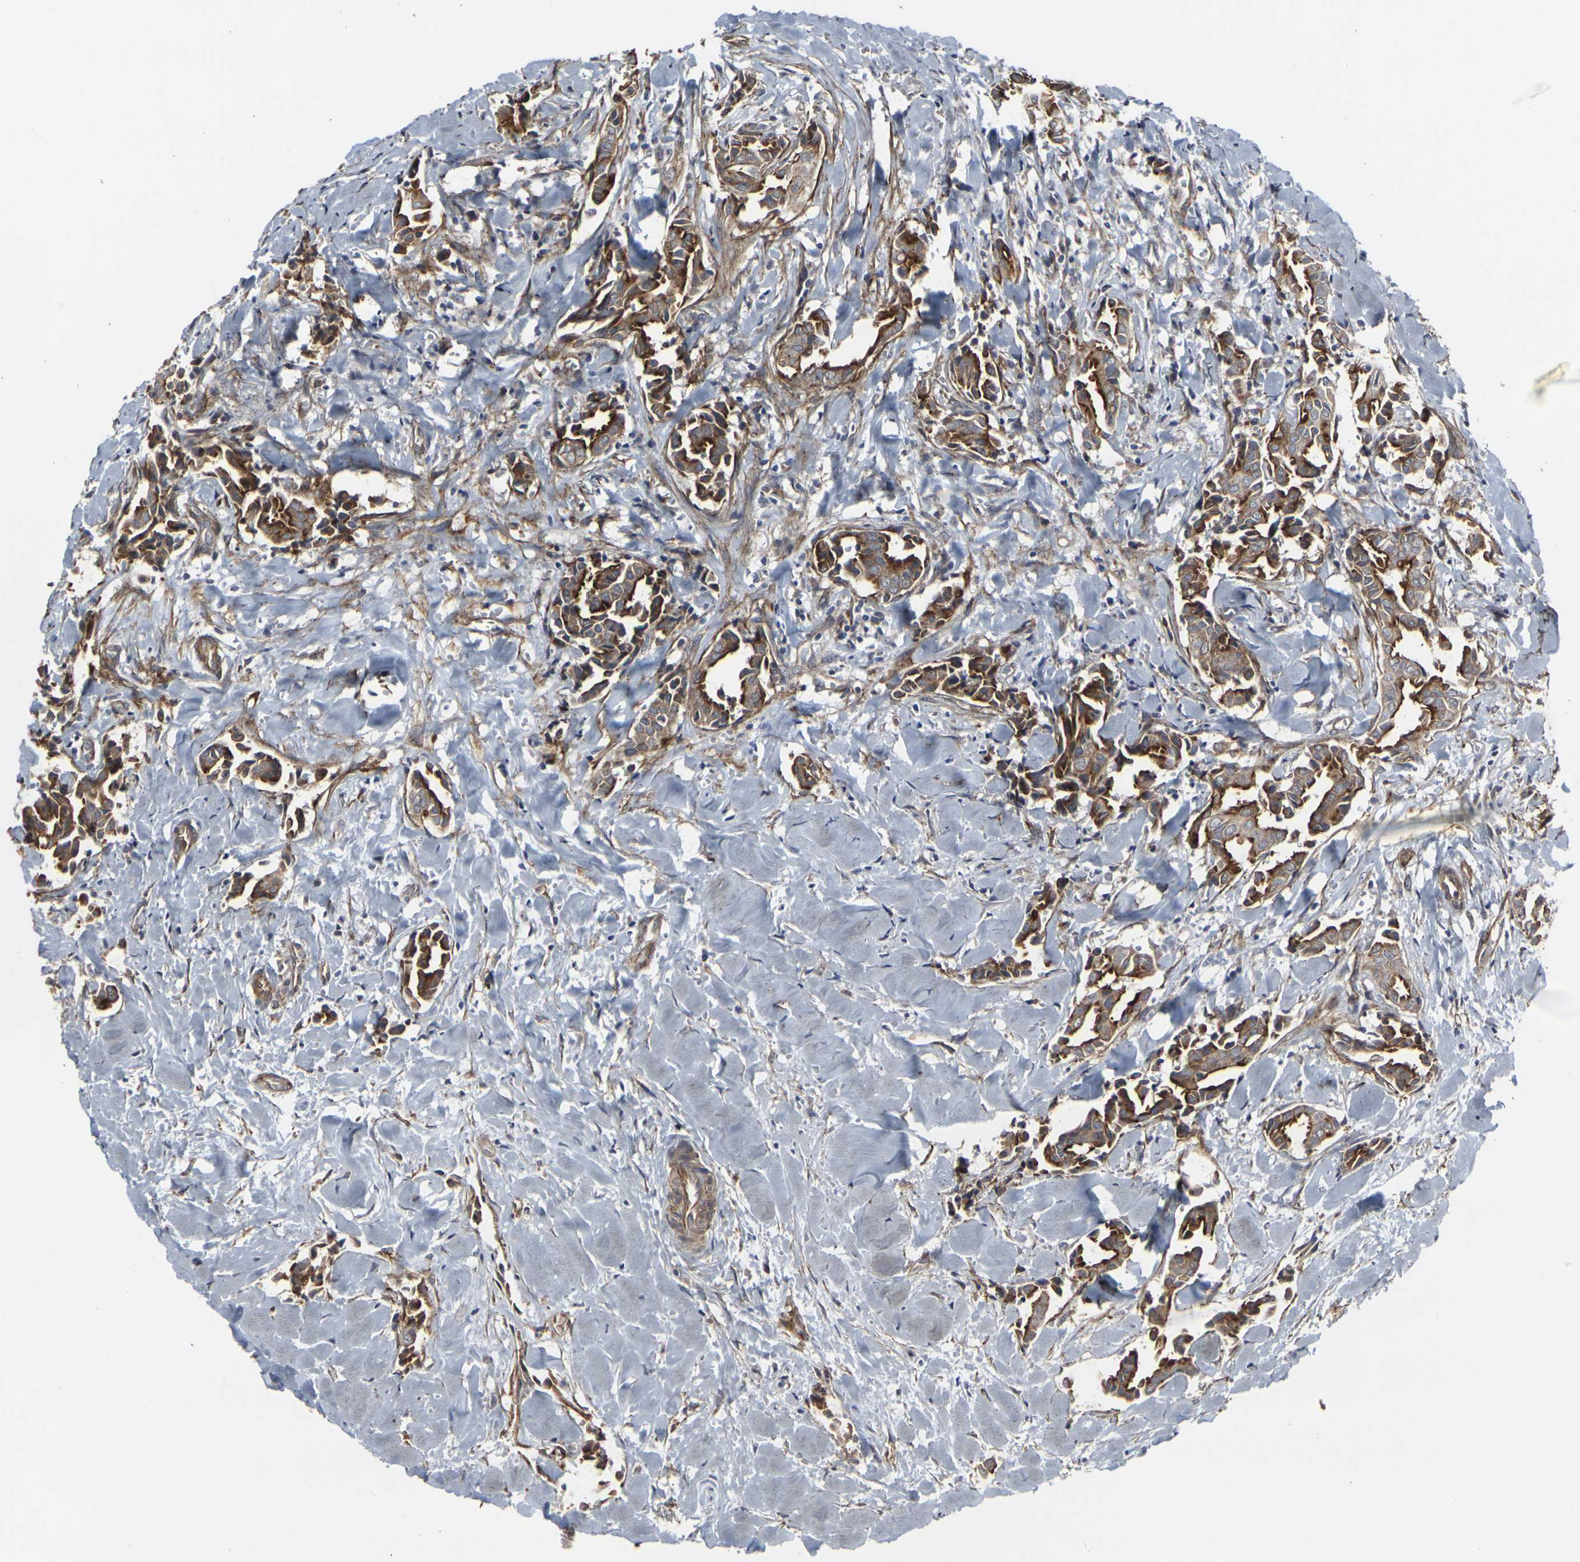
{"staining": {"intensity": "strong", "quantity": ">75%", "location": "cytoplasmic/membranous"}, "tissue": "head and neck cancer", "cell_type": "Tumor cells", "image_type": "cancer", "snomed": [{"axis": "morphology", "description": "Adenocarcinoma, NOS"}, {"axis": "topography", "description": "Salivary gland"}, {"axis": "topography", "description": "Head-Neck"}], "caption": "This is an image of immunohistochemistry staining of head and neck cancer, which shows strong expression in the cytoplasmic/membranous of tumor cells.", "gene": "MYOF", "patient": {"sex": "female", "age": 59}}